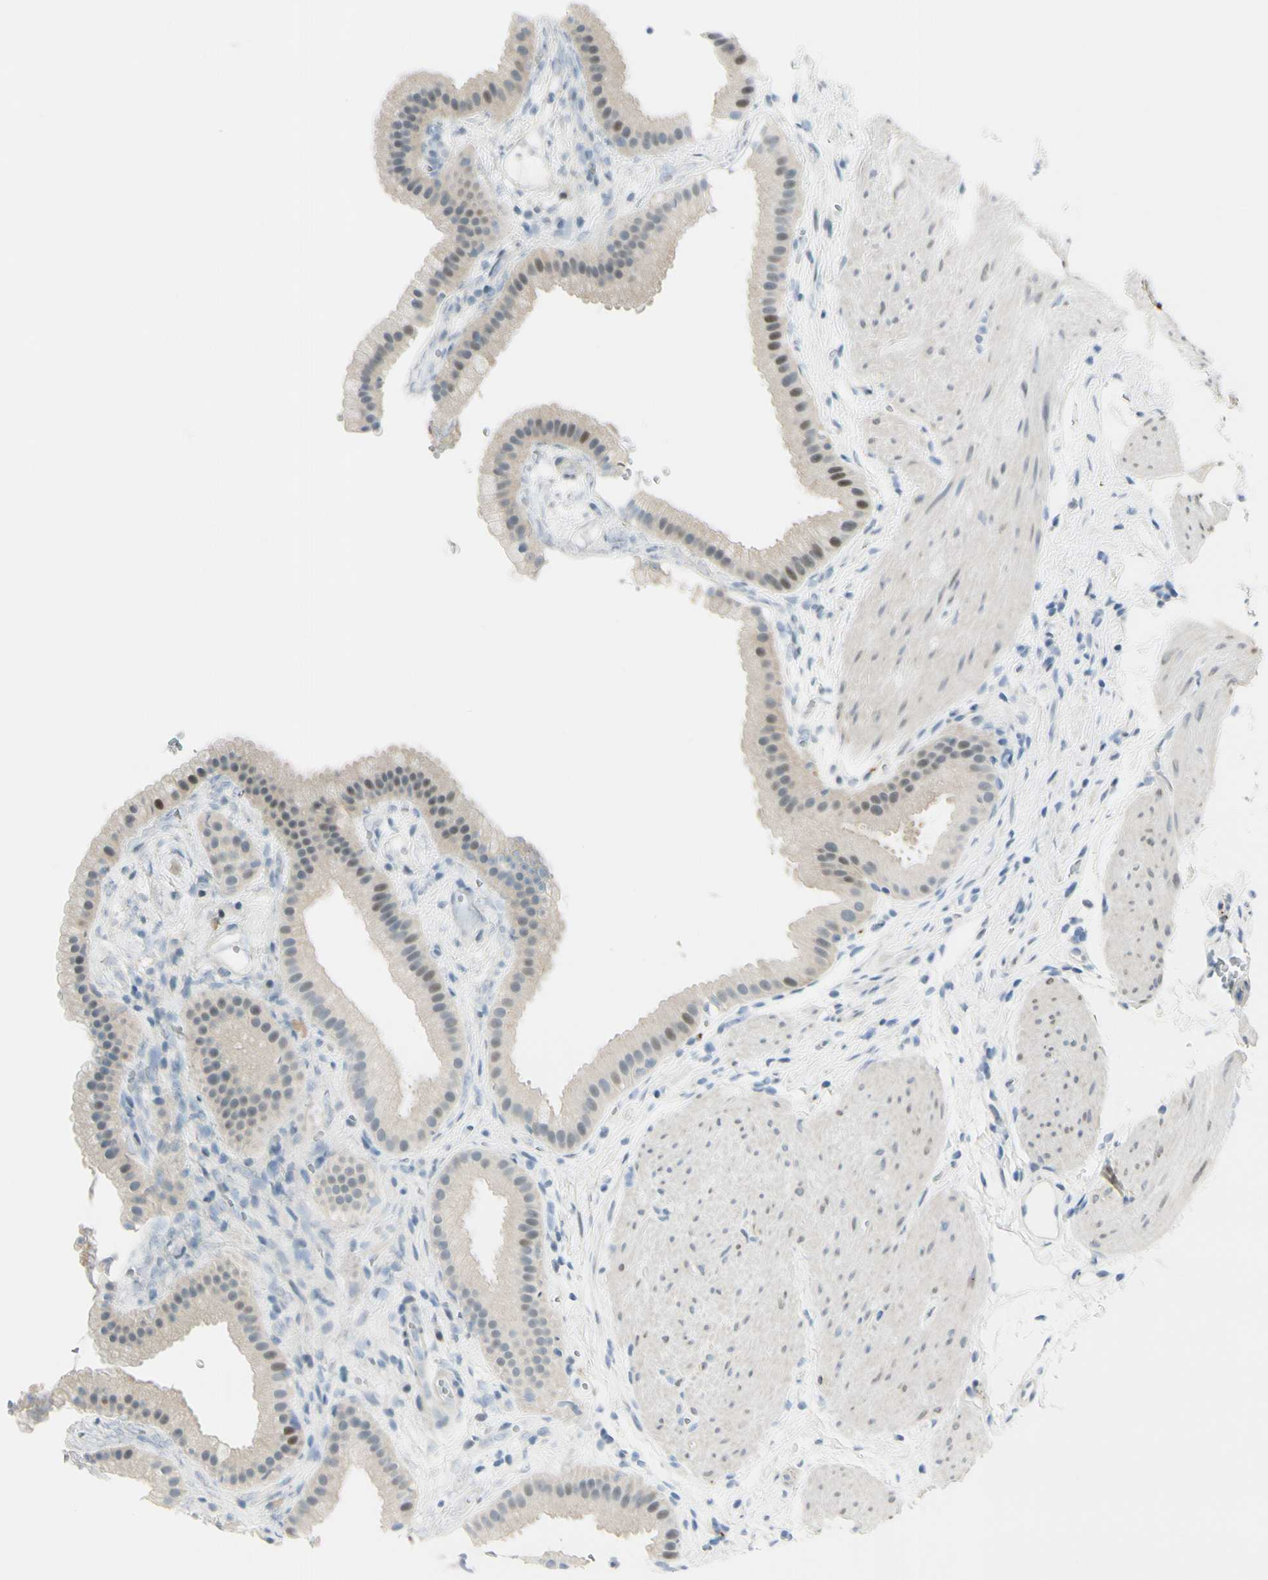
{"staining": {"intensity": "moderate", "quantity": "<25%", "location": "nuclear"}, "tissue": "gallbladder", "cell_type": "Glandular cells", "image_type": "normal", "snomed": [{"axis": "morphology", "description": "Normal tissue, NOS"}, {"axis": "topography", "description": "Gallbladder"}], "caption": "High-magnification brightfield microscopy of normal gallbladder stained with DAB (3,3'-diaminobenzidine) (brown) and counterstained with hematoxylin (blue). glandular cells exhibit moderate nuclear expression is identified in approximately<25% of cells.", "gene": "B4GALNT1", "patient": {"sex": "female", "age": 64}}